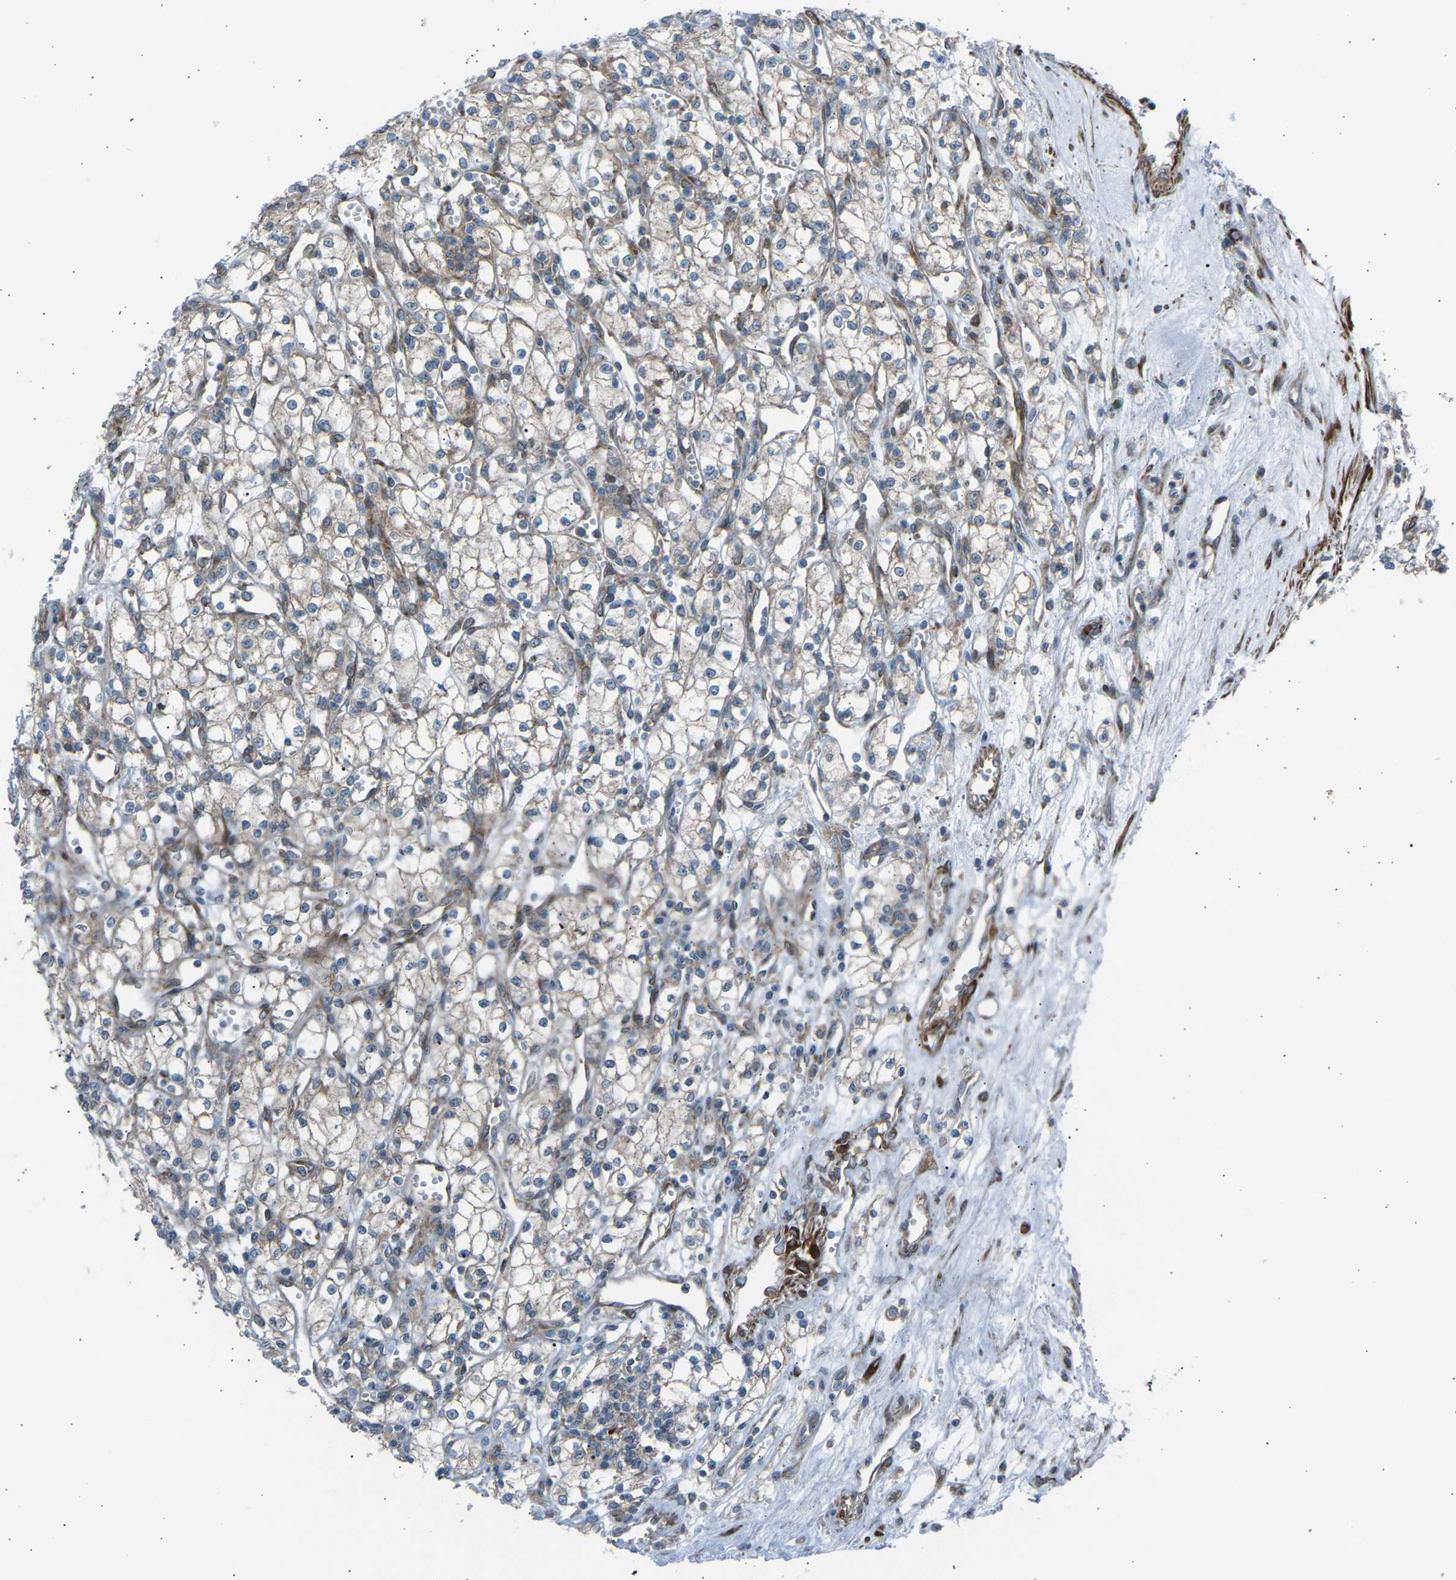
{"staining": {"intensity": "weak", "quantity": ">75%", "location": "cytoplasmic/membranous"}, "tissue": "renal cancer", "cell_type": "Tumor cells", "image_type": "cancer", "snomed": [{"axis": "morphology", "description": "Adenocarcinoma, NOS"}, {"axis": "topography", "description": "Kidney"}], "caption": "A brown stain shows weak cytoplasmic/membranous positivity of a protein in renal cancer (adenocarcinoma) tumor cells.", "gene": "VPS41", "patient": {"sex": "male", "age": 59}}